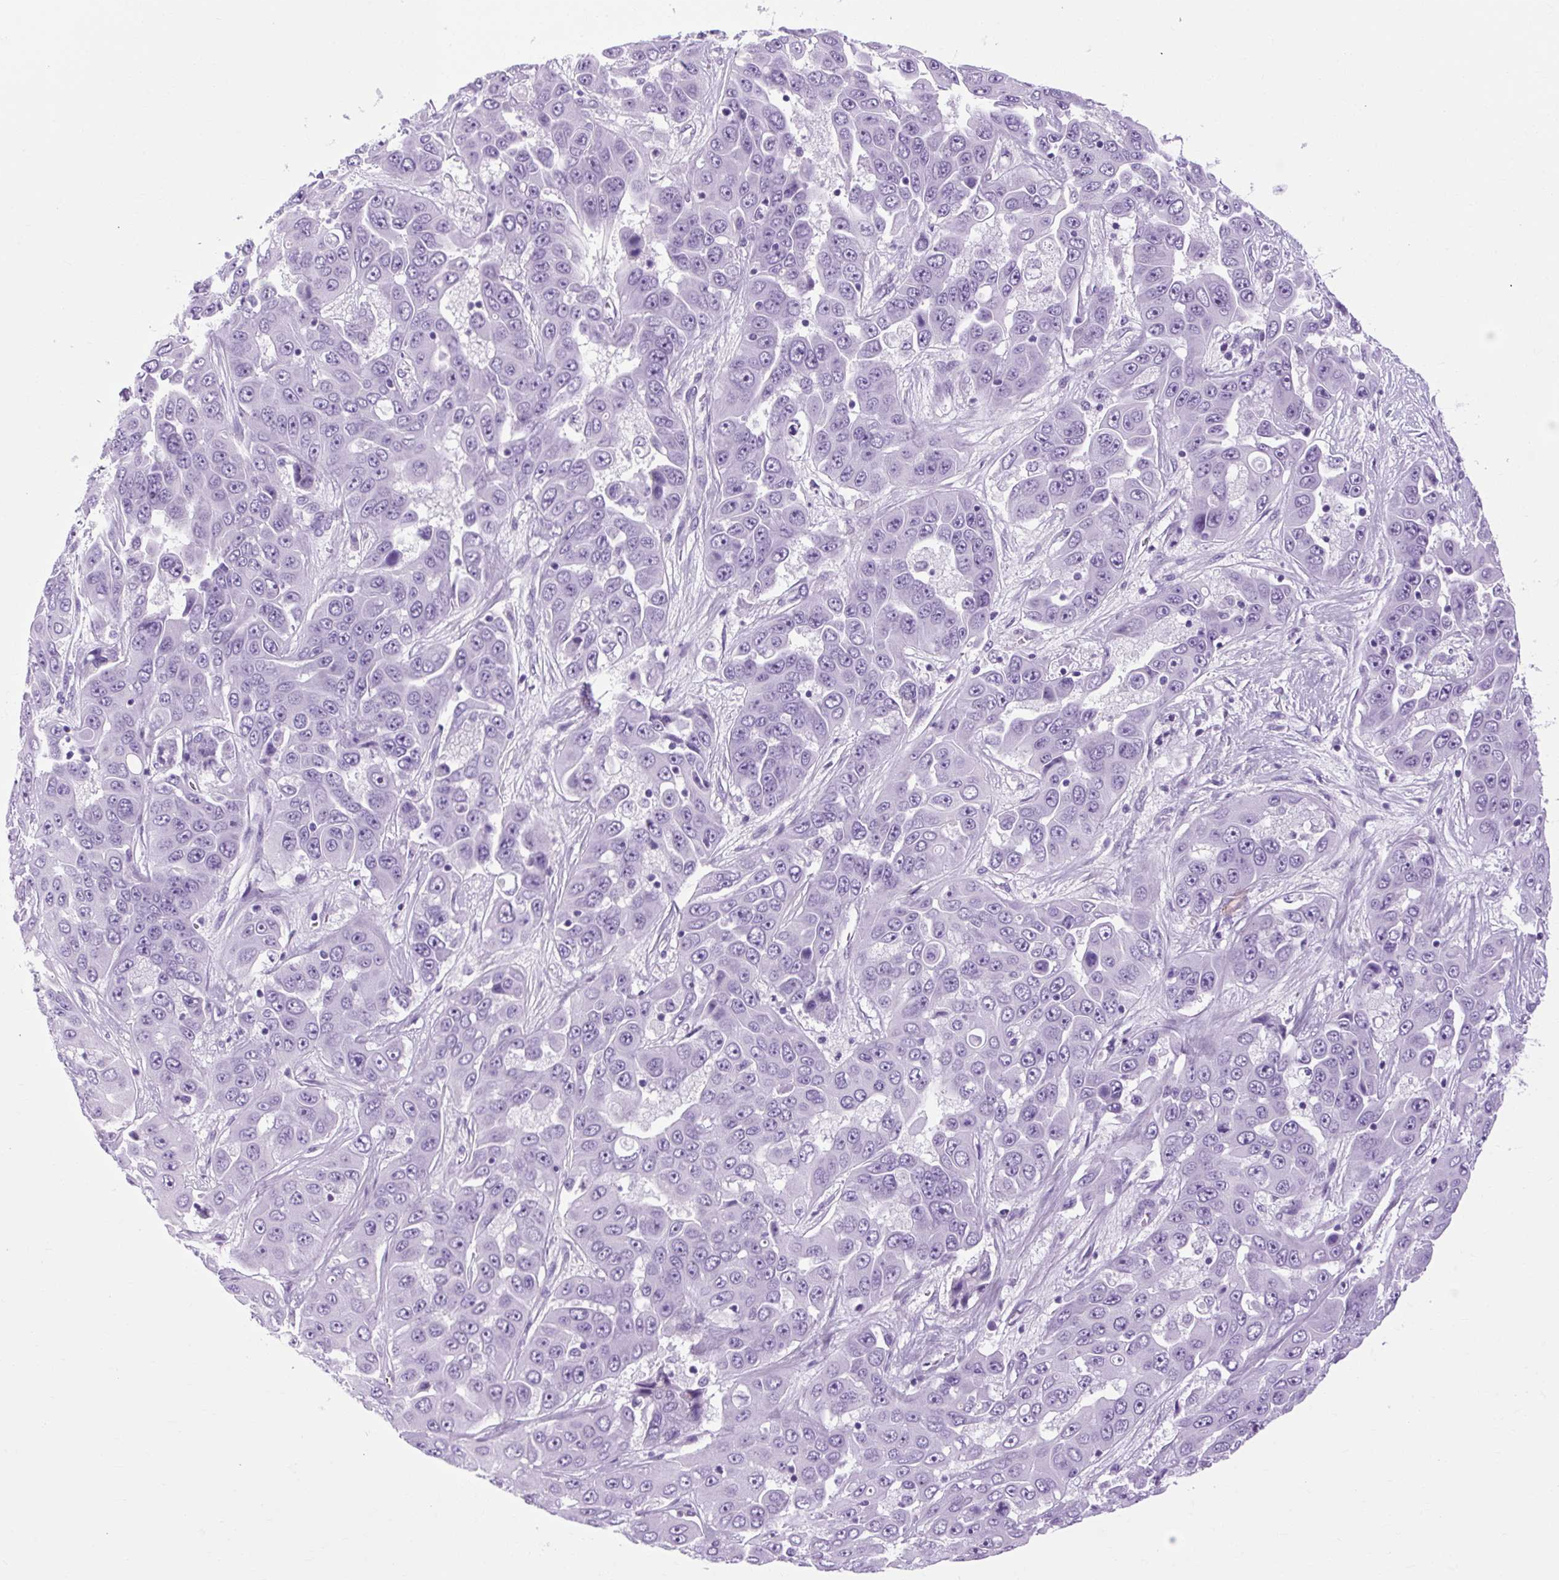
{"staining": {"intensity": "negative", "quantity": "none", "location": "none"}, "tissue": "liver cancer", "cell_type": "Tumor cells", "image_type": "cancer", "snomed": [{"axis": "morphology", "description": "Cholangiocarcinoma"}, {"axis": "topography", "description": "Liver"}], "caption": "Cholangiocarcinoma (liver) was stained to show a protein in brown. There is no significant expression in tumor cells. (Stains: DAB immunohistochemistry with hematoxylin counter stain, Microscopy: brightfield microscopy at high magnification).", "gene": "OOEP", "patient": {"sex": "female", "age": 52}}